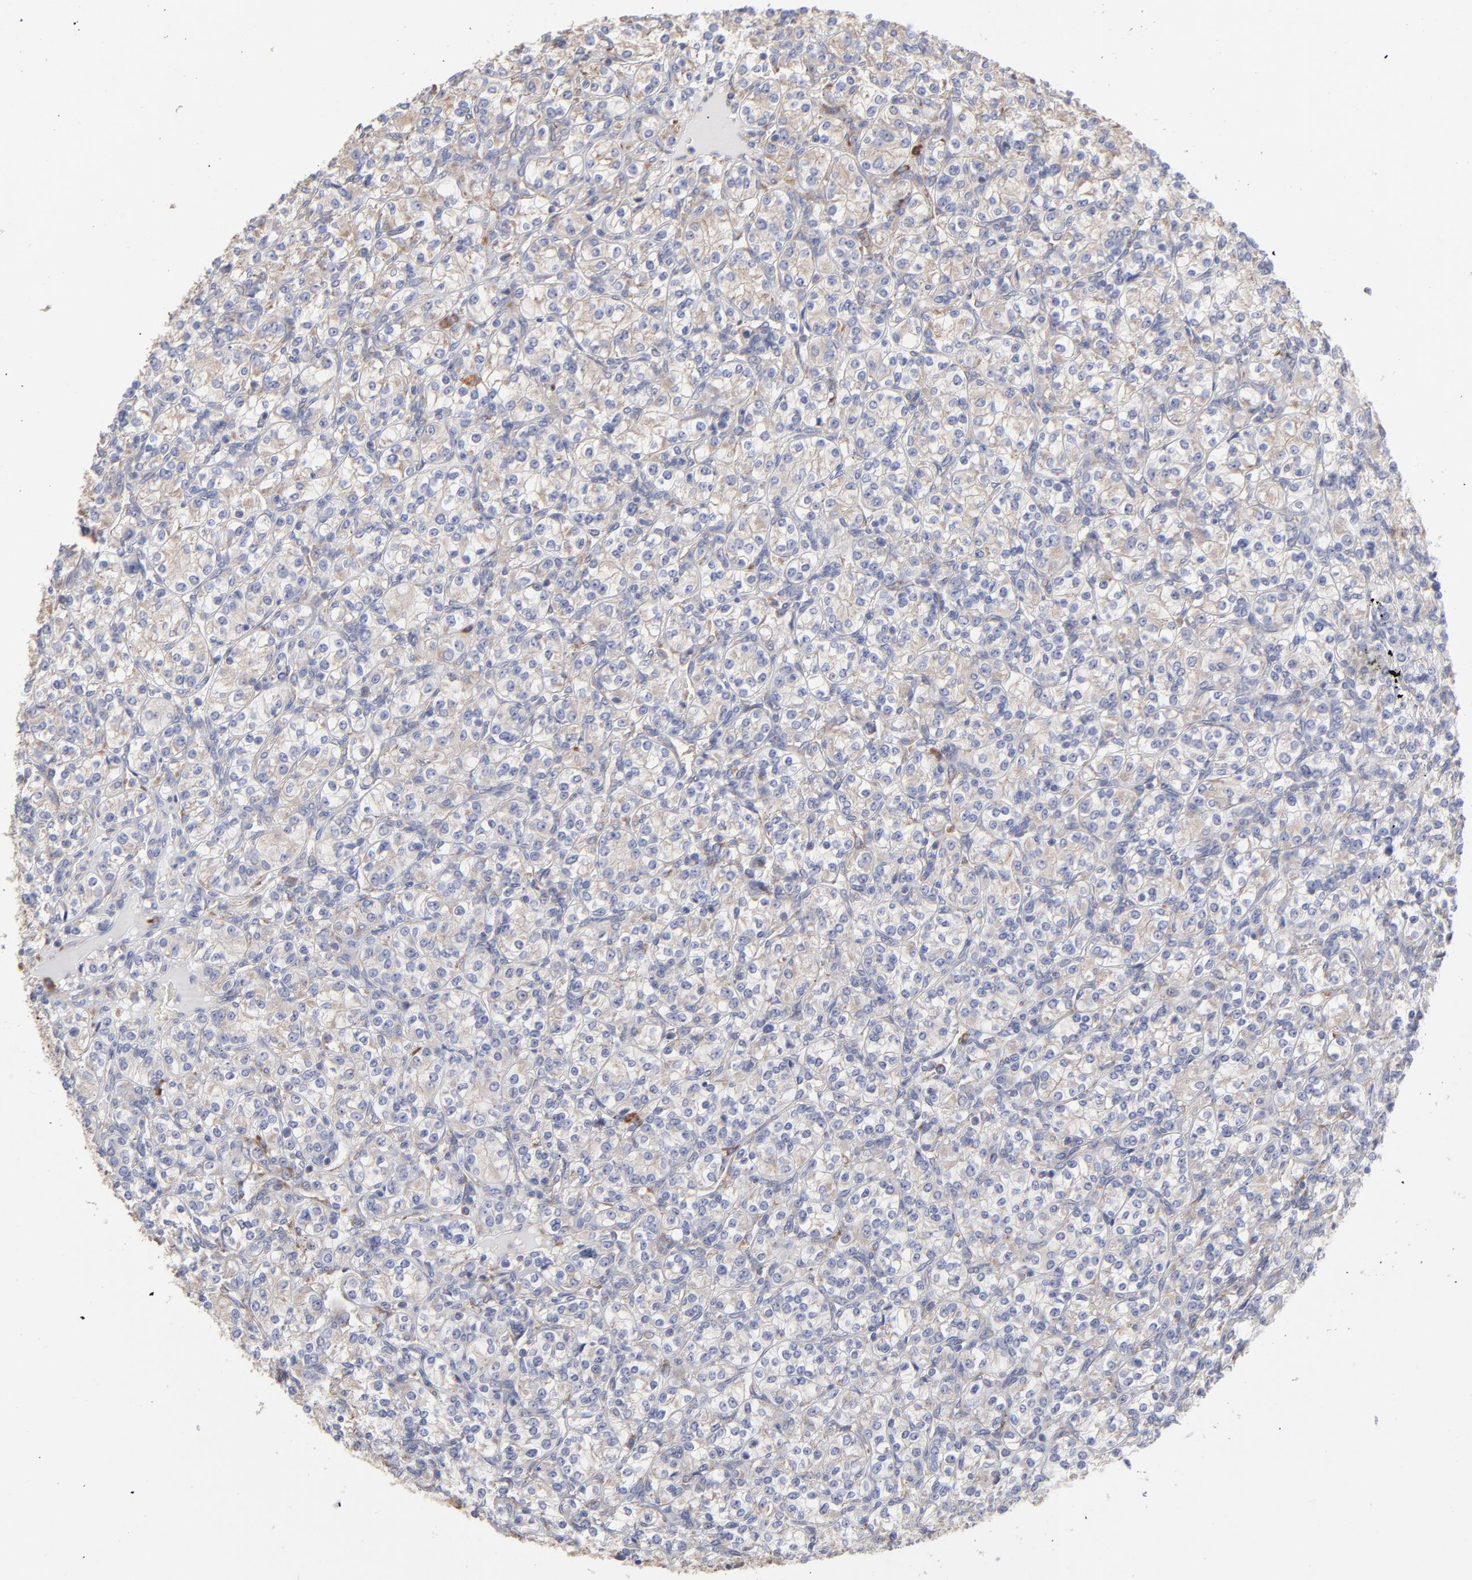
{"staining": {"intensity": "weak", "quantity": ">75%", "location": "cytoplasmic/membranous"}, "tissue": "renal cancer", "cell_type": "Tumor cells", "image_type": "cancer", "snomed": [{"axis": "morphology", "description": "Adenocarcinoma, NOS"}, {"axis": "topography", "description": "Kidney"}], "caption": "There is low levels of weak cytoplasmic/membranous staining in tumor cells of adenocarcinoma (renal), as demonstrated by immunohistochemical staining (brown color).", "gene": "RPL3", "patient": {"sex": "male", "age": 77}}